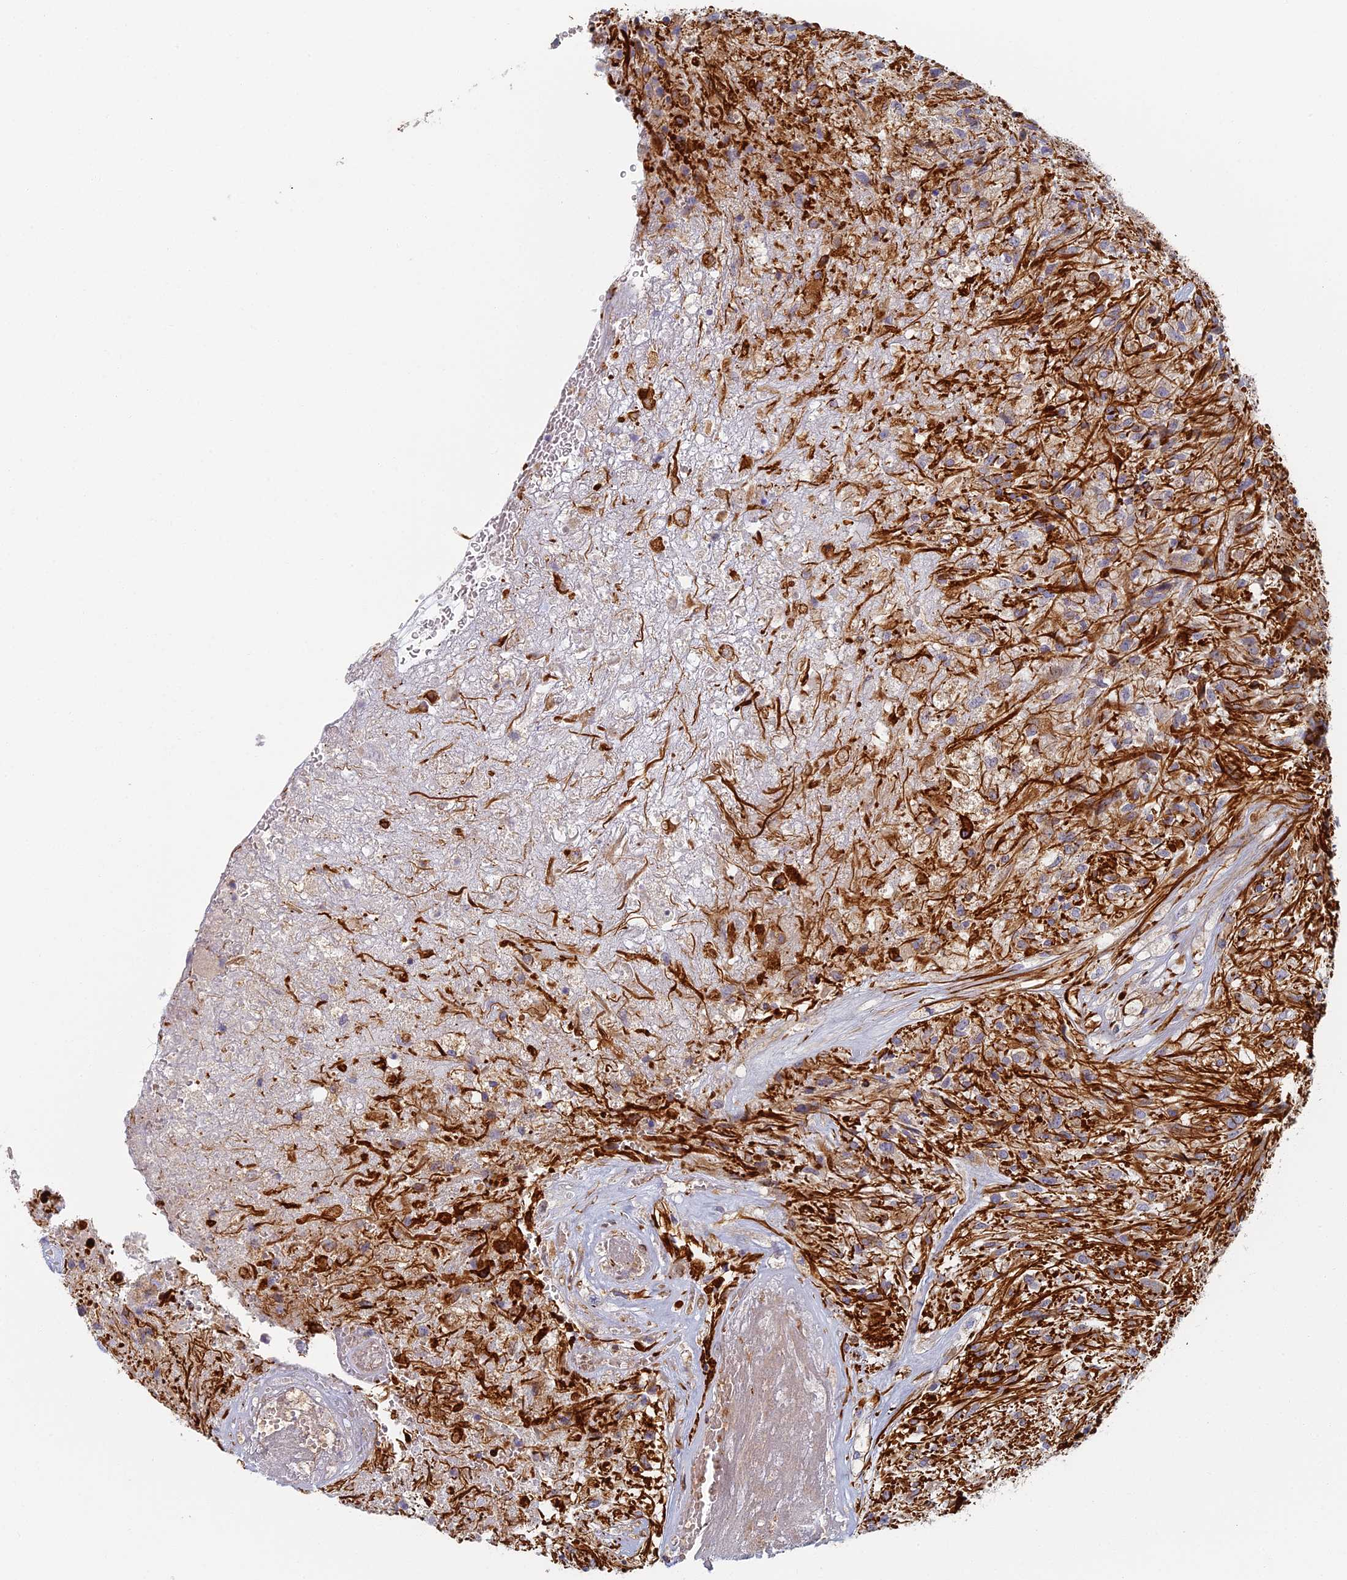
{"staining": {"intensity": "strong", "quantity": "<25%", "location": "cytoplasmic/membranous"}, "tissue": "glioma", "cell_type": "Tumor cells", "image_type": "cancer", "snomed": [{"axis": "morphology", "description": "Glioma, malignant, High grade"}, {"axis": "topography", "description": "Brain"}], "caption": "Human glioma stained with a protein marker displays strong staining in tumor cells.", "gene": "ABCB10", "patient": {"sex": "male", "age": 56}}